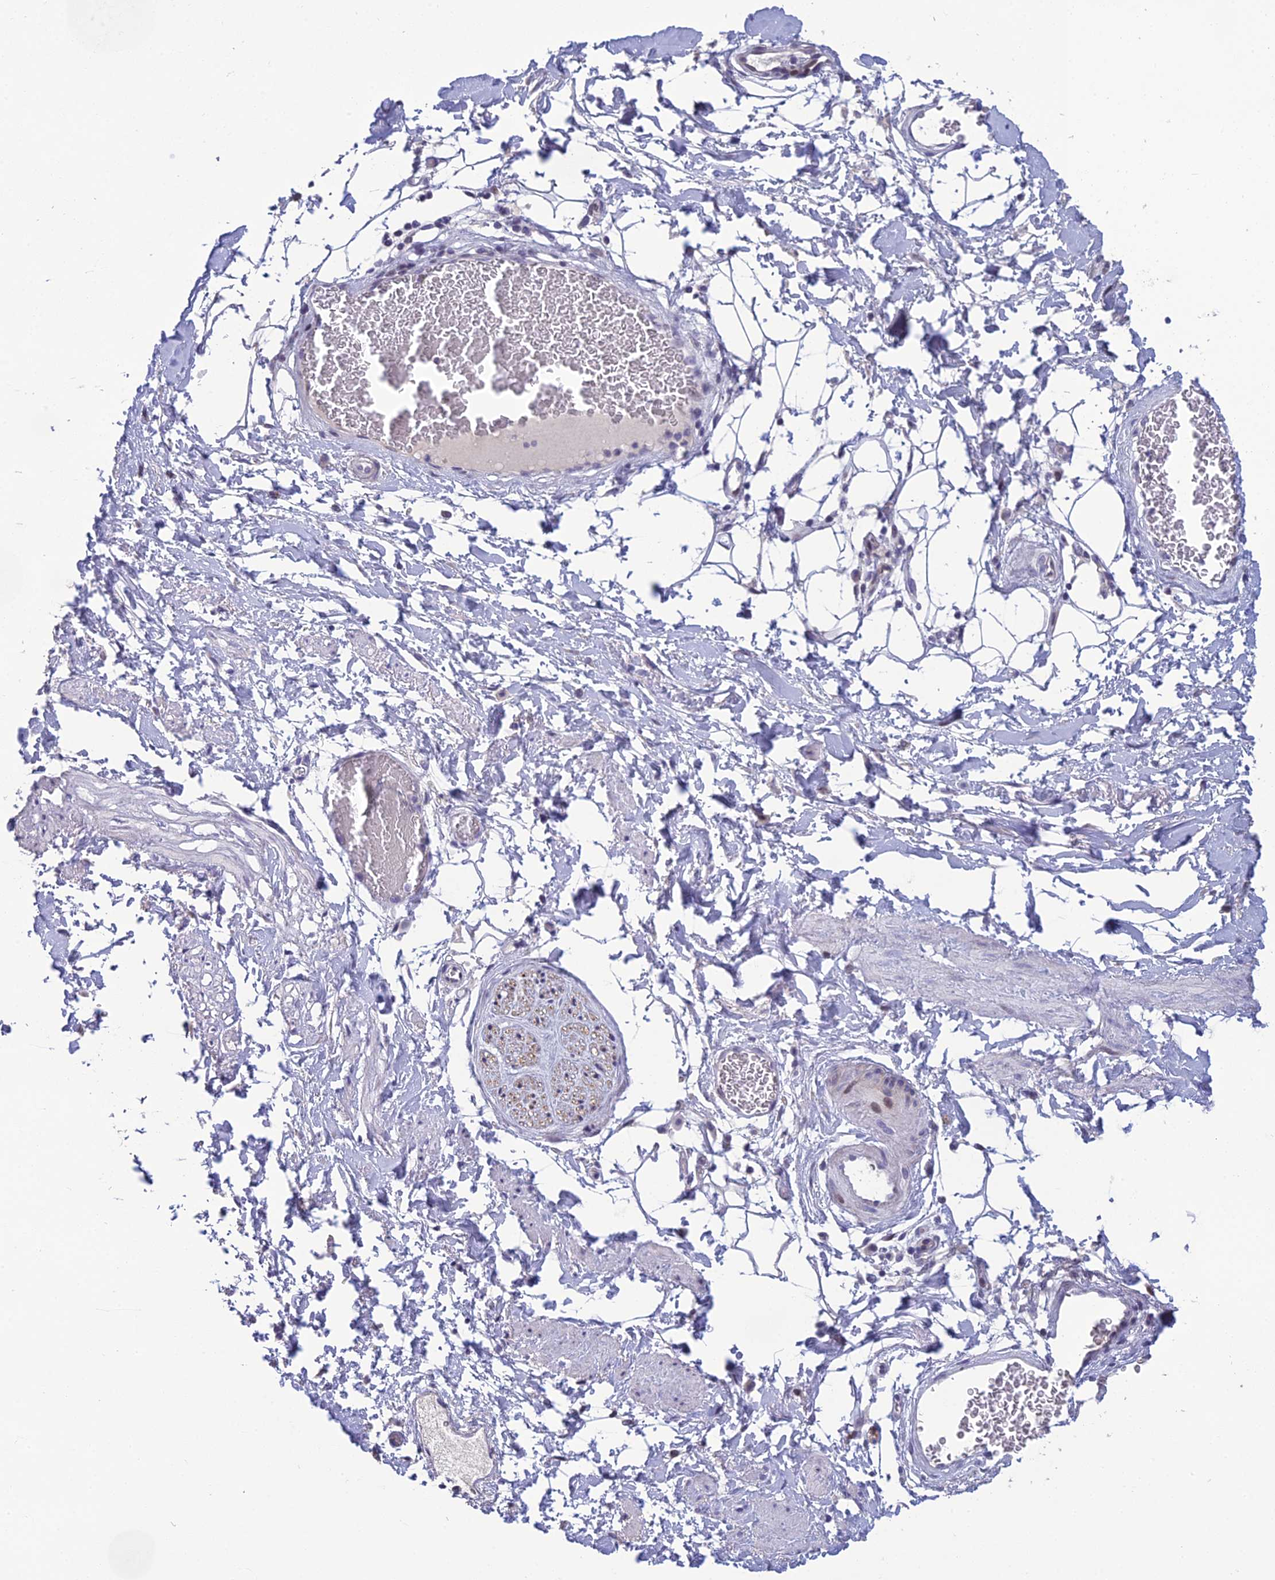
{"staining": {"intensity": "negative", "quantity": "none", "location": "none"}, "tissue": "adipose tissue", "cell_type": "Adipocytes", "image_type": "normal", "snomed": [{"axis": "morphology", "description": "Normal tissue, NOS"}, {"axis": "morphology", "description": "Adenocarcinoma, NOS"}, {"axis": "topography", "description": "Rectum"}, {"axis": "topography", "description": "Vagina"}, {"axis": "topography", "description": "Peripheral nerve tissue"}], "caption": "Immunohistochemistry (IHC) photomicrograph of unremarkable adipose tissue: adipose tissue stained with DAB (3,3'-diaminobenzidine) shows no significant protein staining in adipocytes. (Stains: DAB (3,3'-diaminobenzidine) immunohistochemistry (IHC) with hematoxylin counter stain, Microscopy: brightfield microscopy at high magnification).", "gene": "TMEM134", "patient": {"sex": "female", "age": 71}}